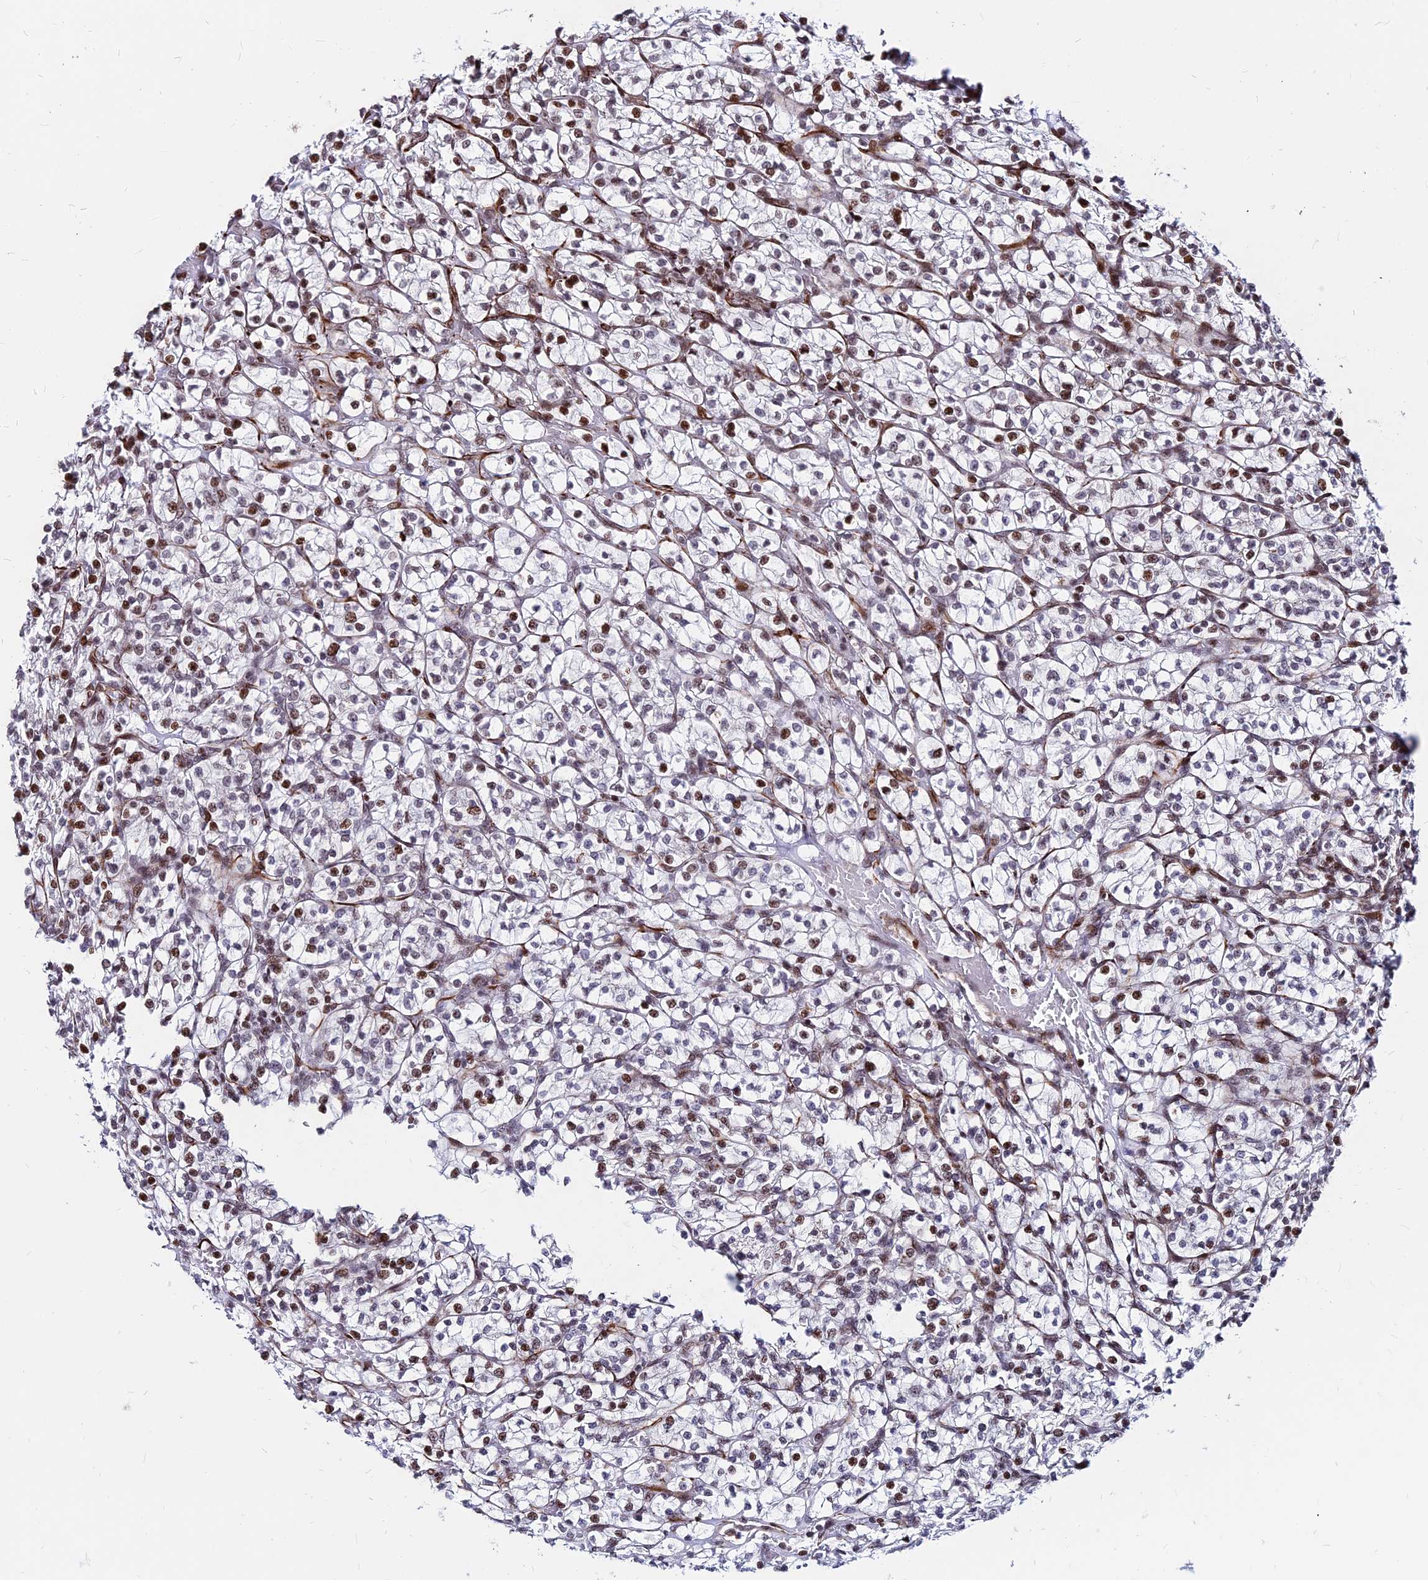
{"staining": {"intensity": "moderate", "quantity": "25%-75%", "location": "nuclear"}, "tissue": "renal cancer", "cell_type": "Tumor cells", "image_type": "cancer", "snomed": [{"axis": "morphology", "description": "Adenocarcinoma, NOS"}, {"axis": "topography", "description": "Kidney"}], "caption": "This photomicrograph displays renal adenocarcinoma stained with immunohistochemistry (IHC) to label a protein in brown. The nuclear of tumor cells show moderate positivity for the protein. Nuclei are counter-stained blue.", "gene": "NYAP2", "patient": {"sex": "female", "age": 64}}